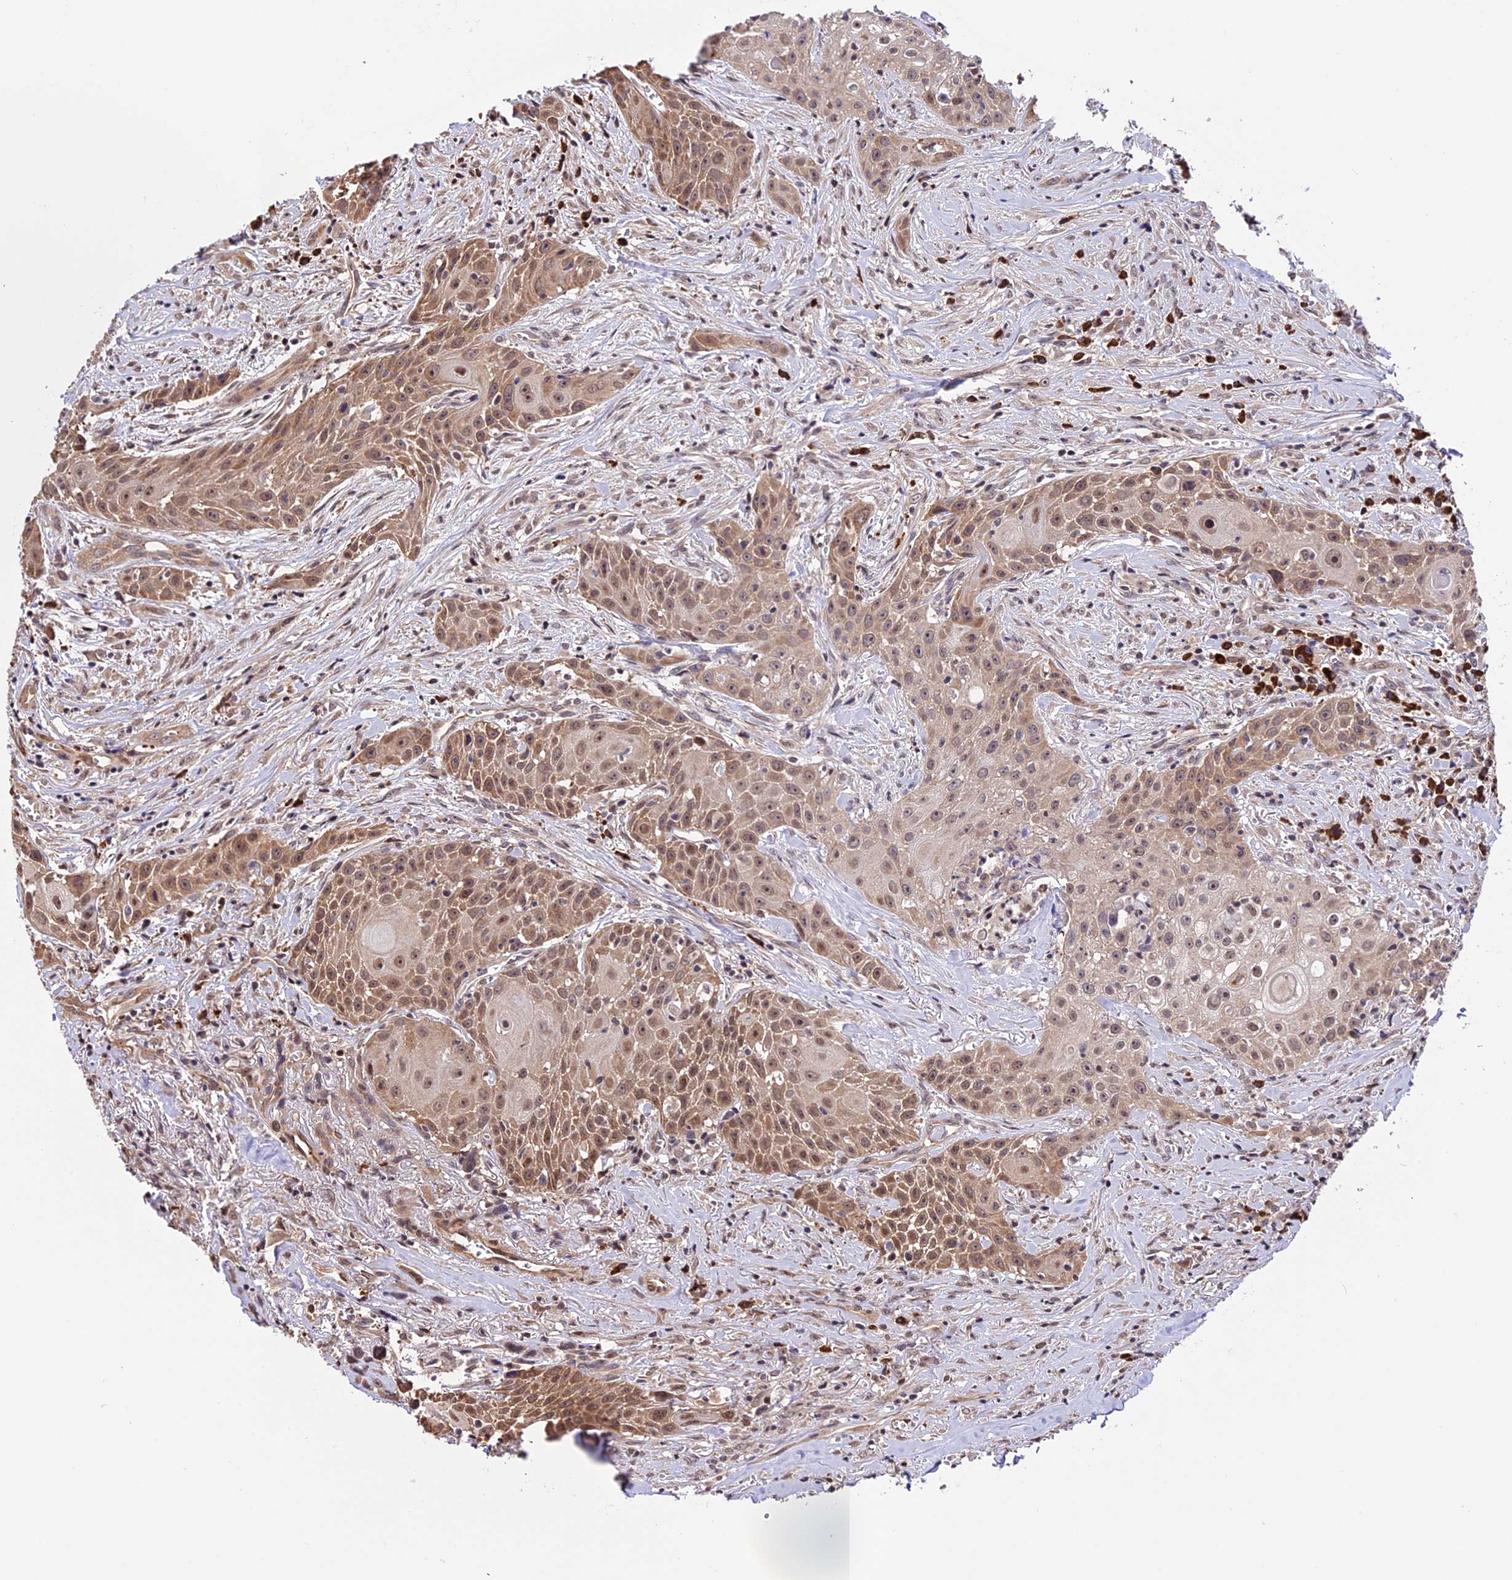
{"staining": {"intensity": "moderate", "quantity": ">75%", "location": "cytoplasmic/membranous,nuclear"}, "tissue": "head and neck cancer", "cell_type": "Tumor cells", "image_type": "cancer", "snomed": [{"axis": "morphology", "description": "Squamous cell carcinoma, NOS"}, {"axis": "topography", "description": "Oral tissue"}, {"axis": "topography", "description": "Head-Neck"}], "caption": "Brown immunohistochemical staining in human head and neck squamous cell carcinoma displays moderate cytoplasmic/membranous and nuclear staining in about >75% of tumor cells.", "gene": "HERPUD1", "patient": {"sex": "female", "age": 82}}